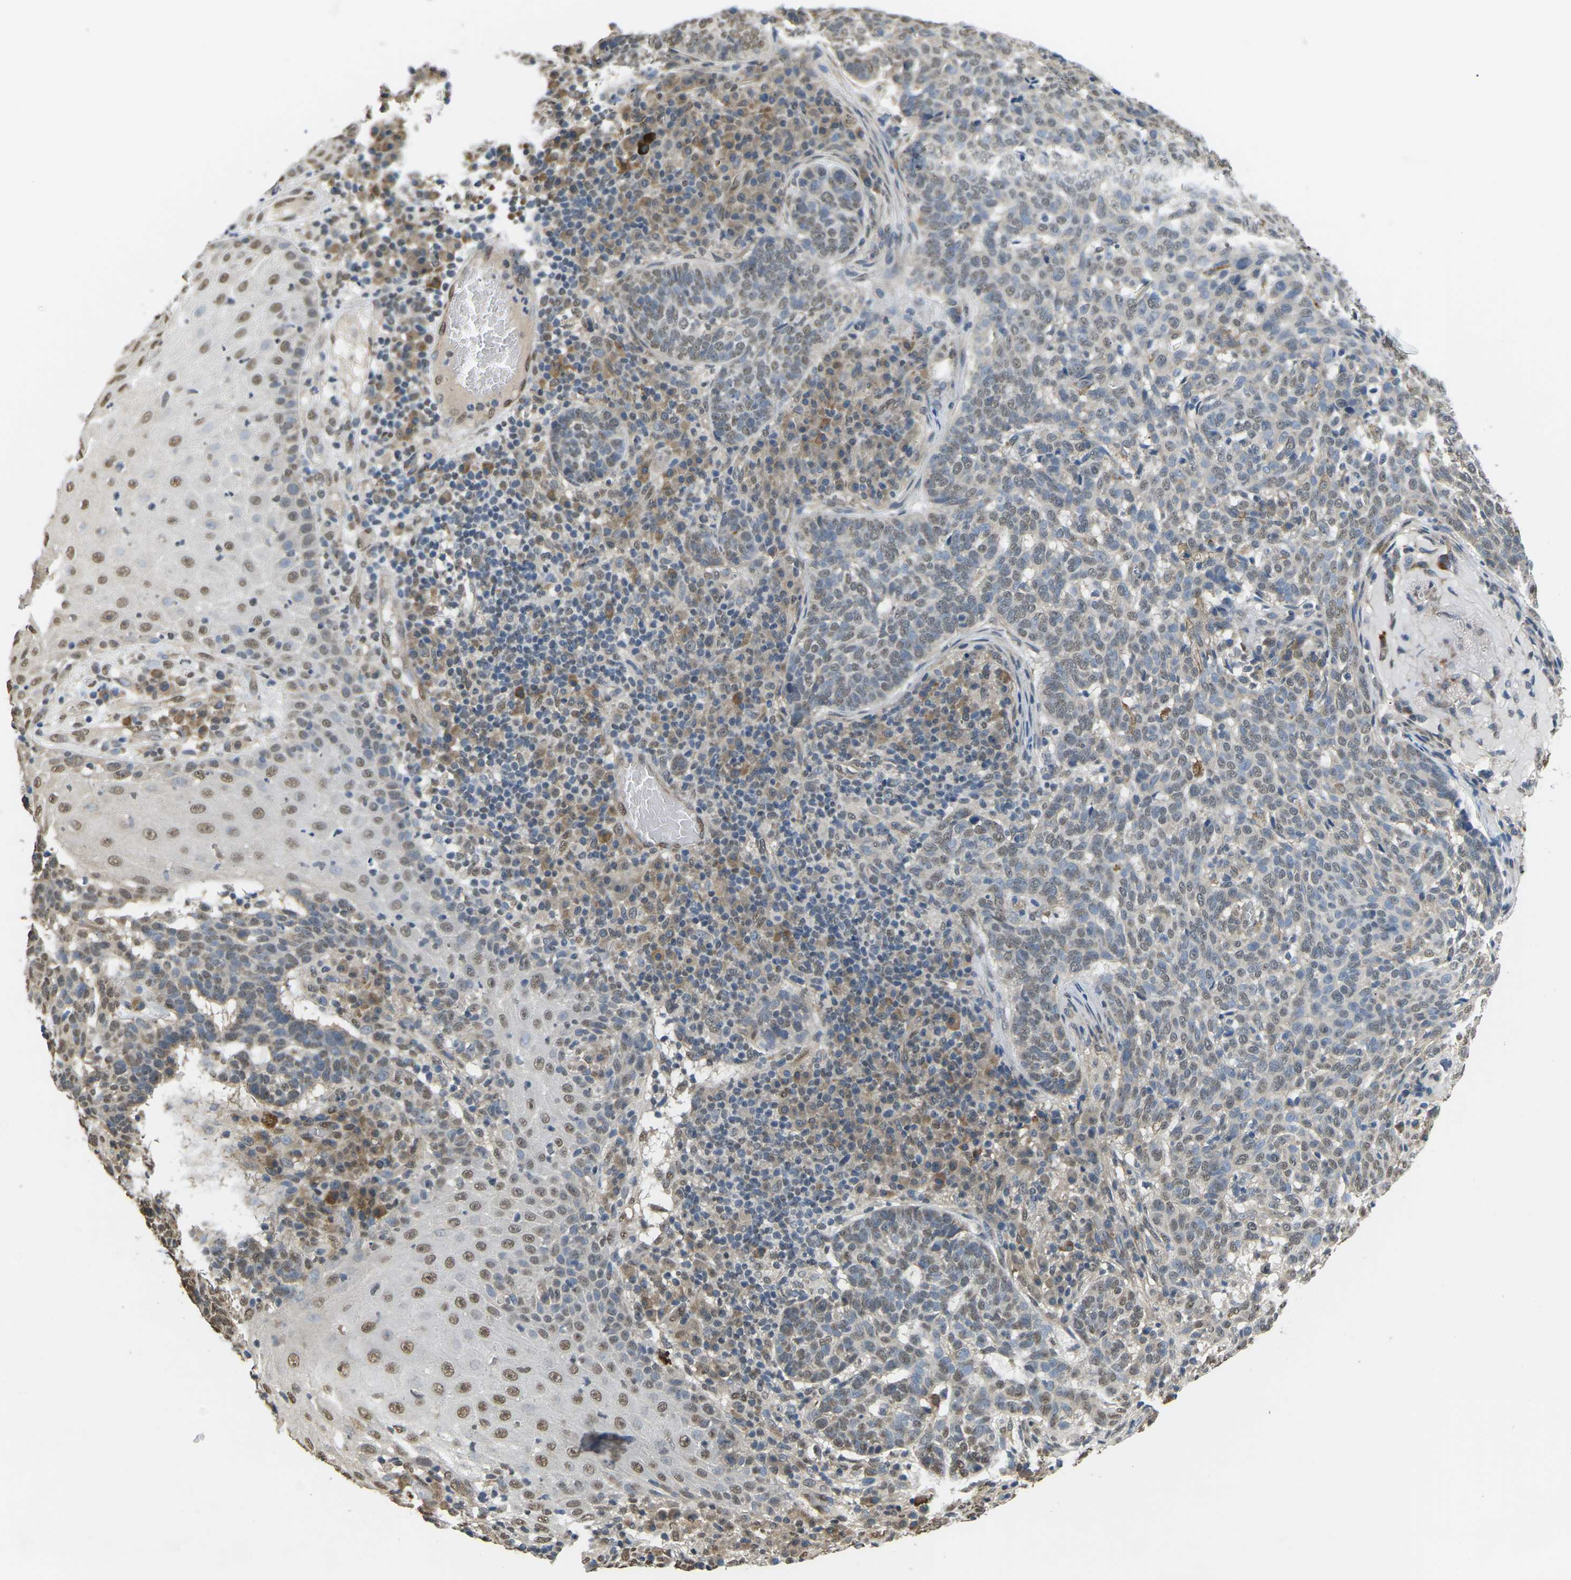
{"staining": {"intensity": "weak", "quantity": "25%-75%", "location": "nuclear"}, "tissue": "skin cancer", "cell_type": "Tumor cells", "image_type": "cancer", "snomed": [{"axis": "morphology", "description": "Basal cell carcinoma"}, {"axis": "topography", "description": "Skin"}], "caption": "Protein analysis of skin basal cell carcinoma tissue reveals weak nuclear expression in about 25%-75% of tumor cells.", "gene": "ERBB4", "patient": {"sex": "male", "age": 85}}